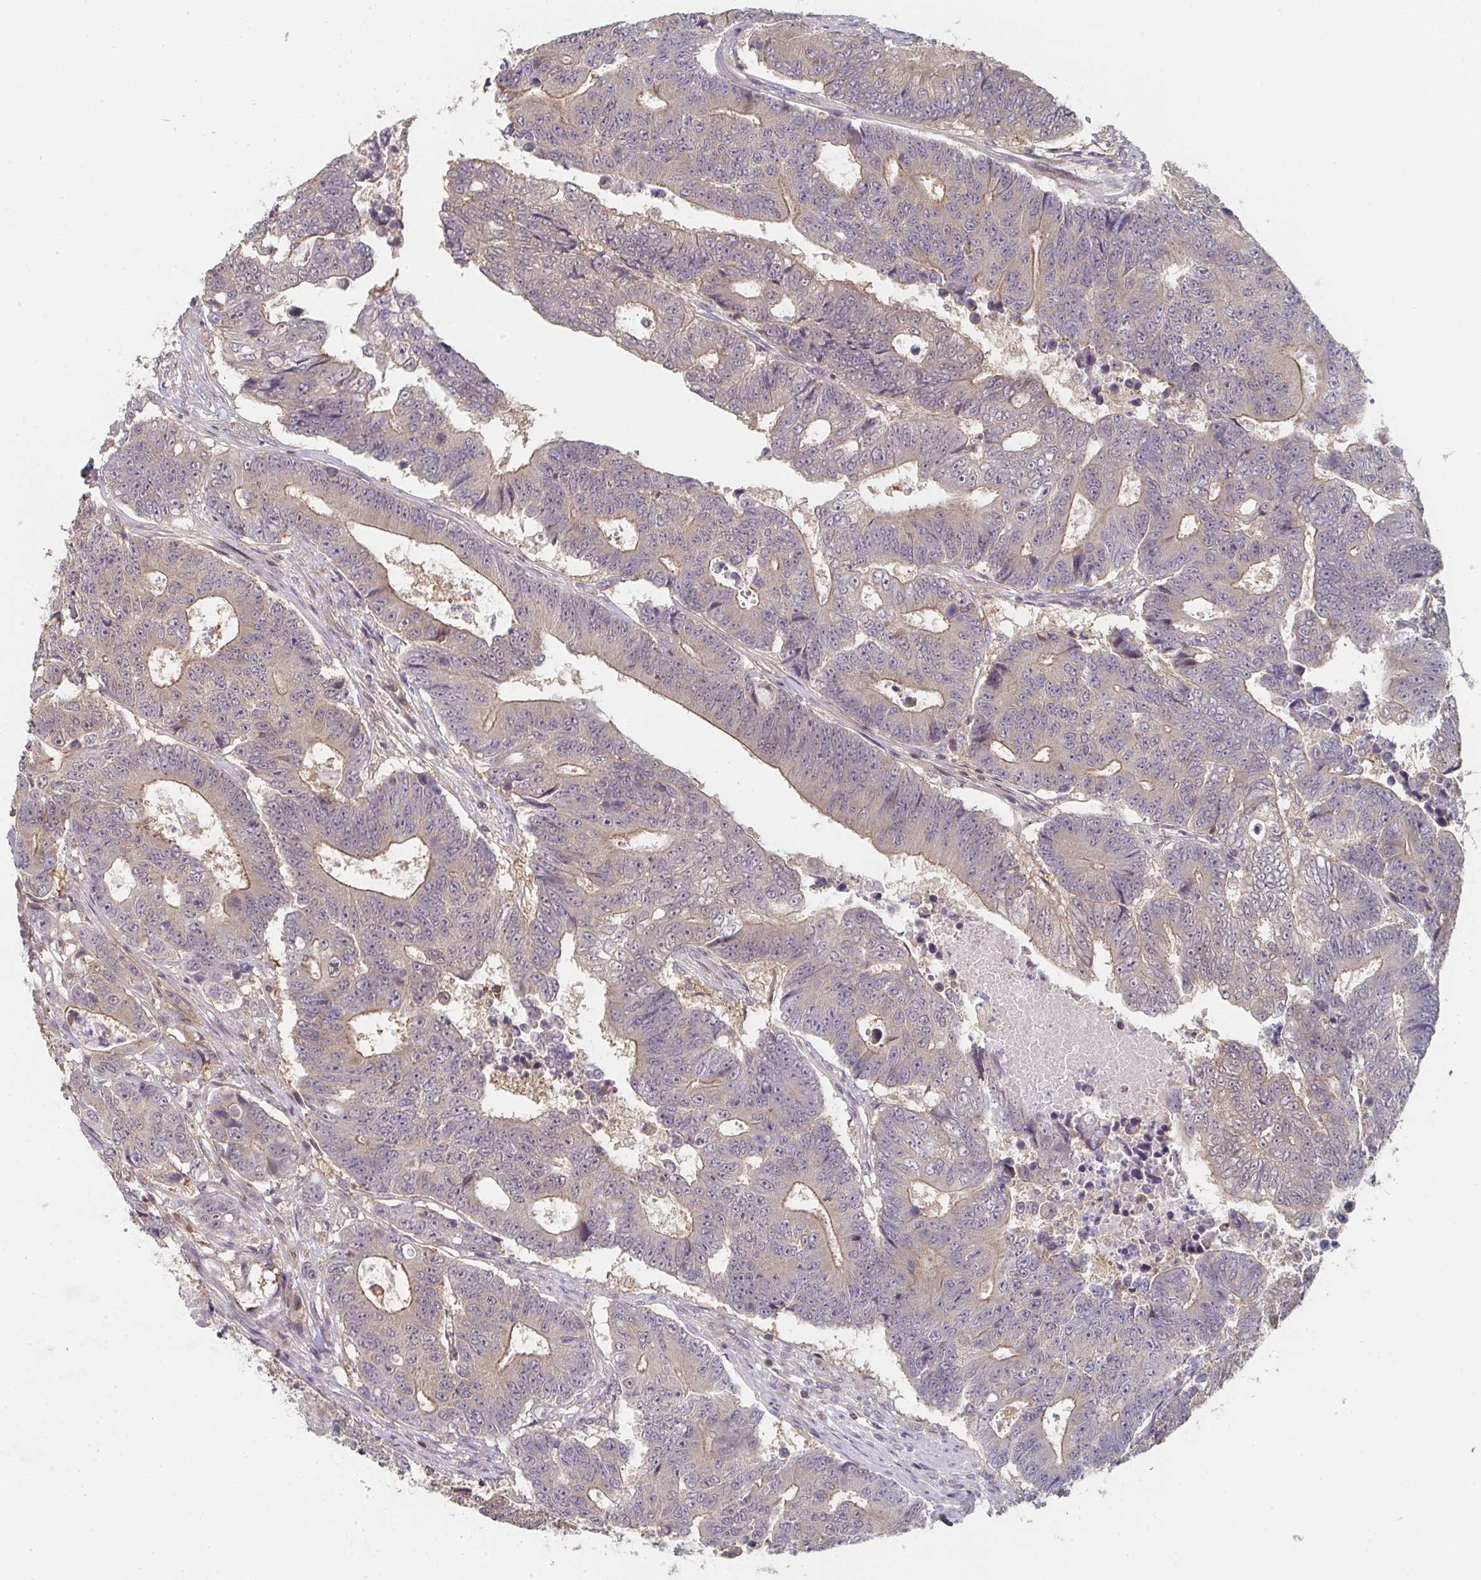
{"staining": {"intensity": "moderate", "quantity": "25%-75%", "location": "cytoplasmic/membranous"}, "tissue": "colorectal cancer", "cell_type": "Tumor cells", "image_type": "cancer", "snomed": [{"axis": "morphology", "description": "Adenocarcinoma, NOS"}, {"axis": "topography", "description": "Colon"}], "caption": "This photomicrograph displays IHC staining of colorectal adenocarcinoma, with medium moderate cytoplasmic/membranous staining in approximately 25%-75% of tumor cells.", "gene": "RANGRF", "patient": {"sex": "female", "age": 48}}